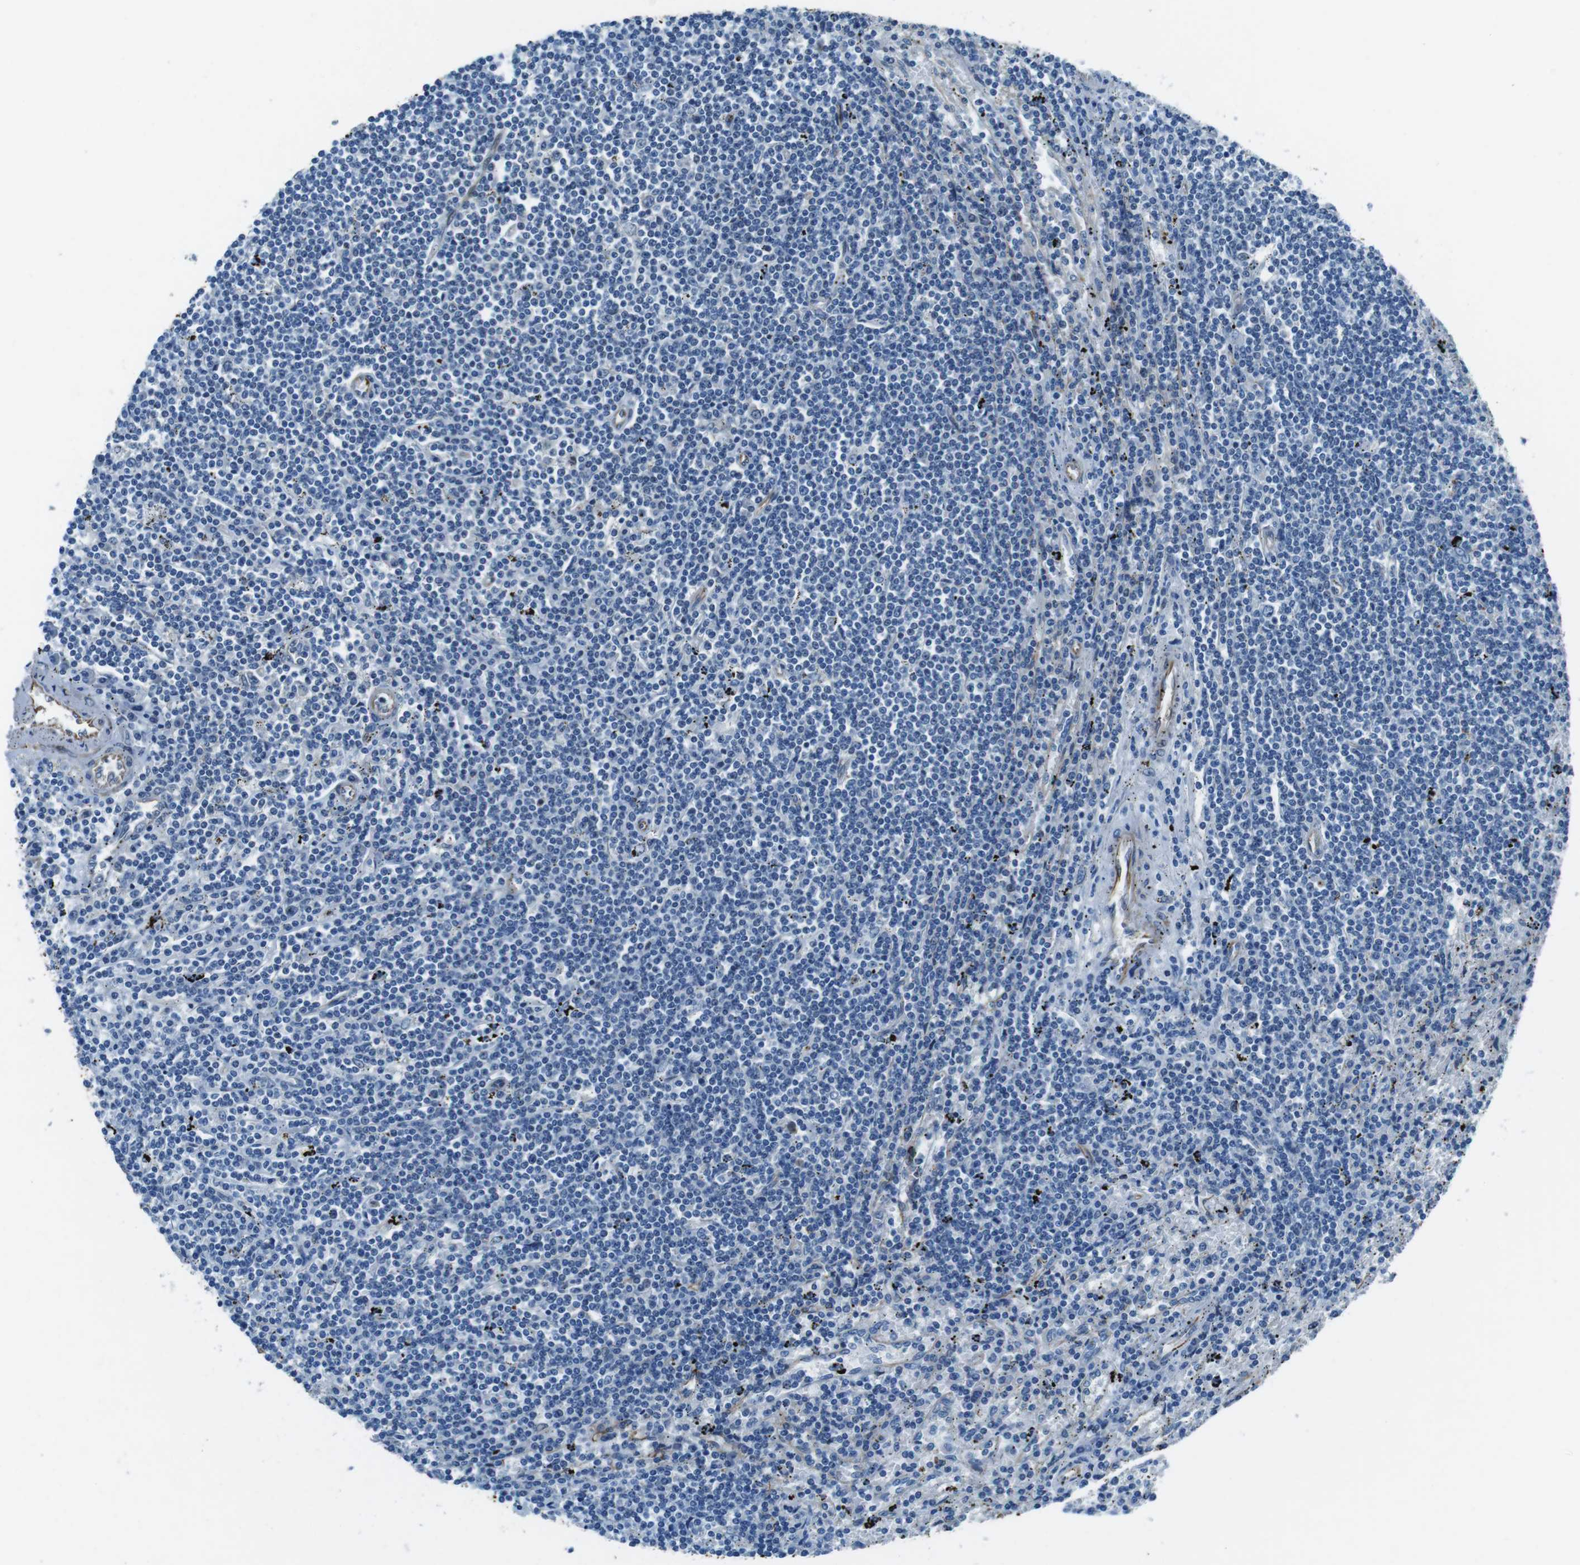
{"staining": {"intensity": "negative", "quantity": "none", "location": "none"}, "tissue": "lymphoma", "cell_type": "Tumor cells", "image_type": "cancer", "snomed": [{"axis": "morphology", "description": "Malignant lymphoma, non-Hodgkin's type, Low grade"}, {"axis": "topography", "description": "Spleen"}], "caption": "Immunohistochemistry (IHC) photomicrograph of human malignant lymphoma, non-Hodgkin's type (low-grade) stained for a protein (brown), which shows no positivity in tumor cells. Nuclei are stained in blue.", "gene": "LRRC49", "patient": {"sex": "male", "age": 76}}